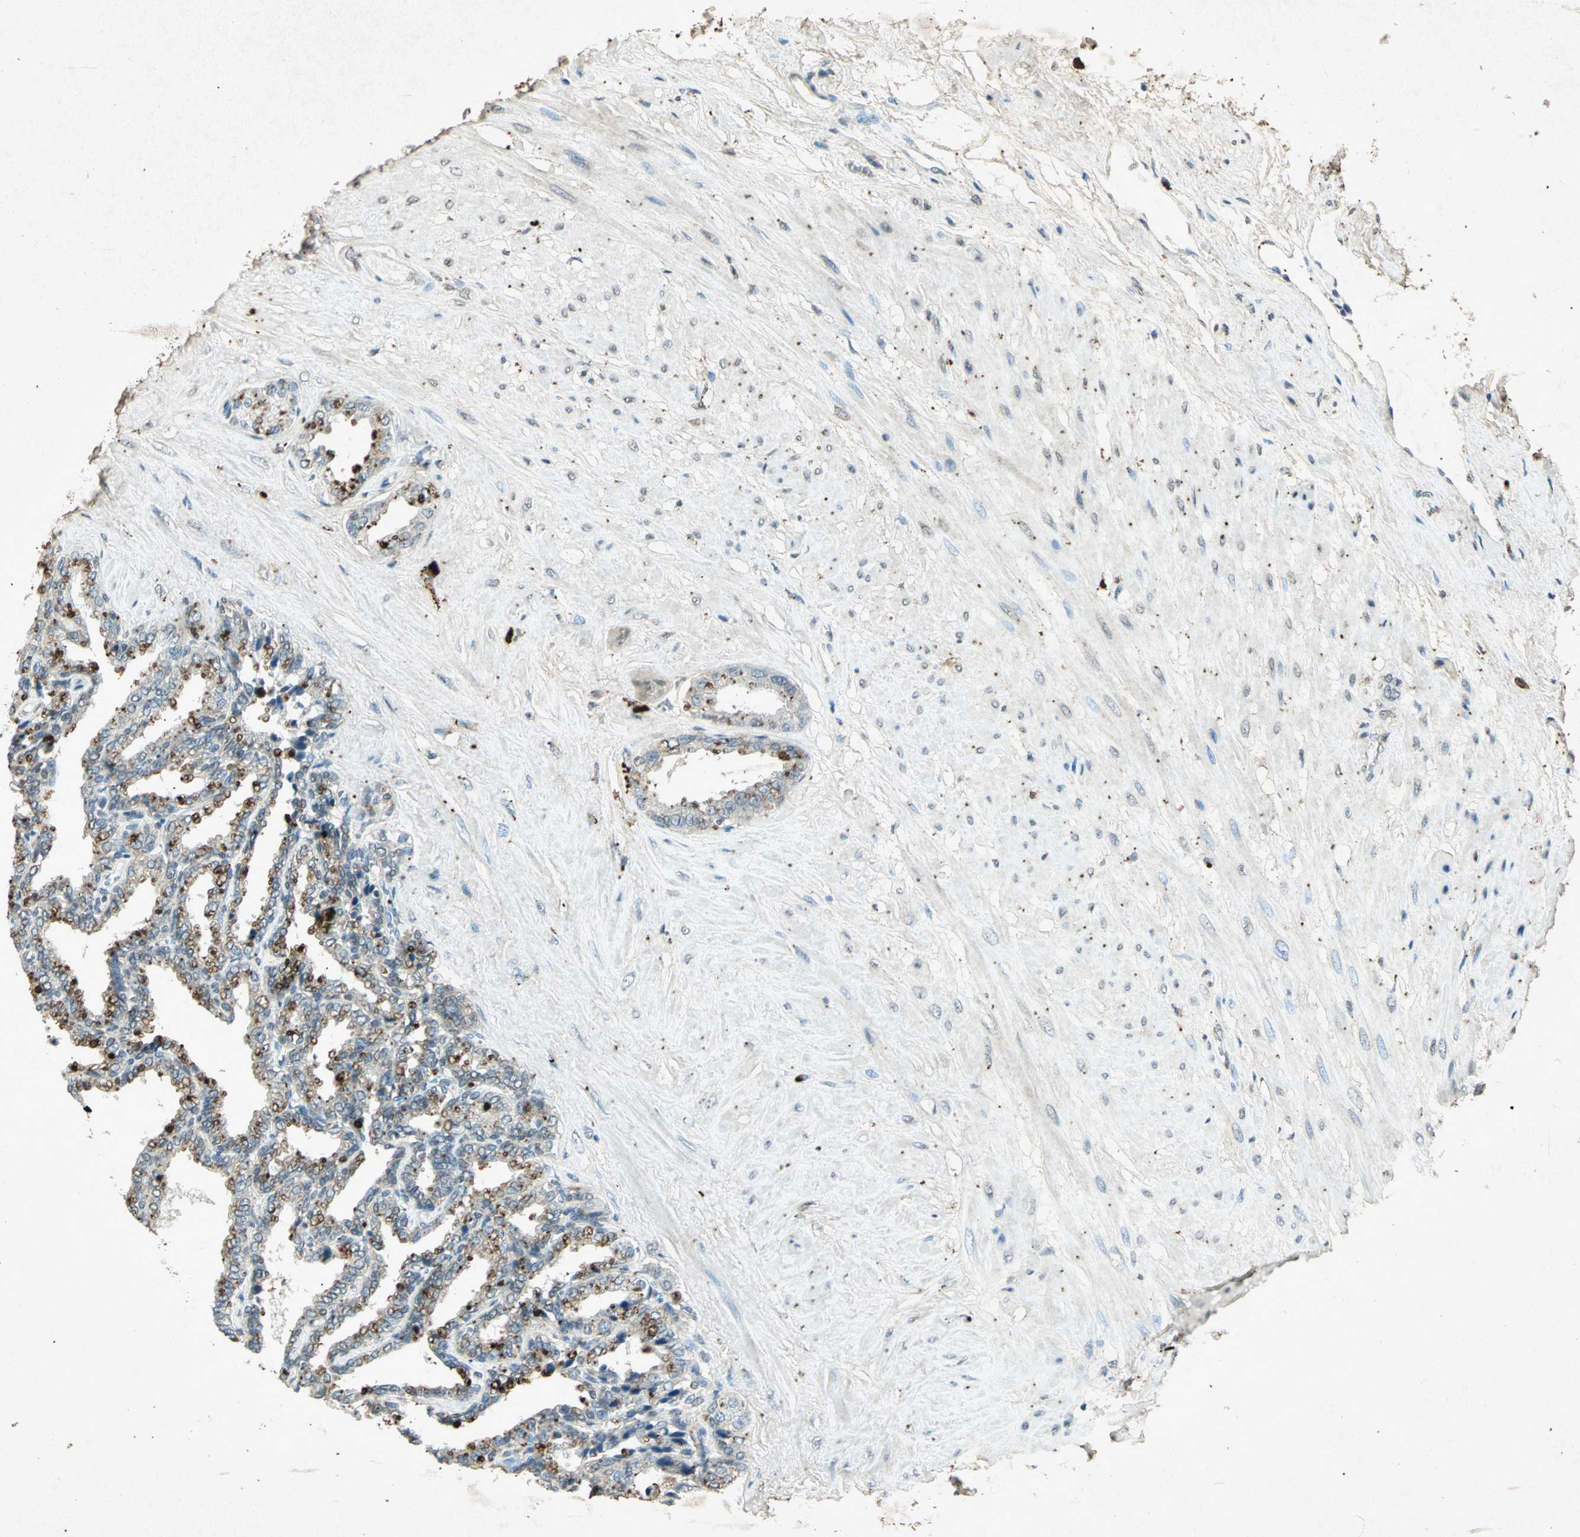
{"staining": {"intensity": "strong", "quantity": "25%-75%", "location": "cytoplasmic/membranous"}, "tissue": "seminal vesicle", "cell_type": "Glandular cells", "image_type": "normal", "snomed": [{"axis": "morphology", "description": "Normal tissue, NOS"}, {"axis": "topography", "description": "Seminal veicle"}], "caption": "Protein staining of benign seminal vesicle shows strong cytoplasmic/membranous staining in about 25%-75% of glandular cells.", "gene": "PSEN1", "patient": {"sex": "male", "age": 46}}